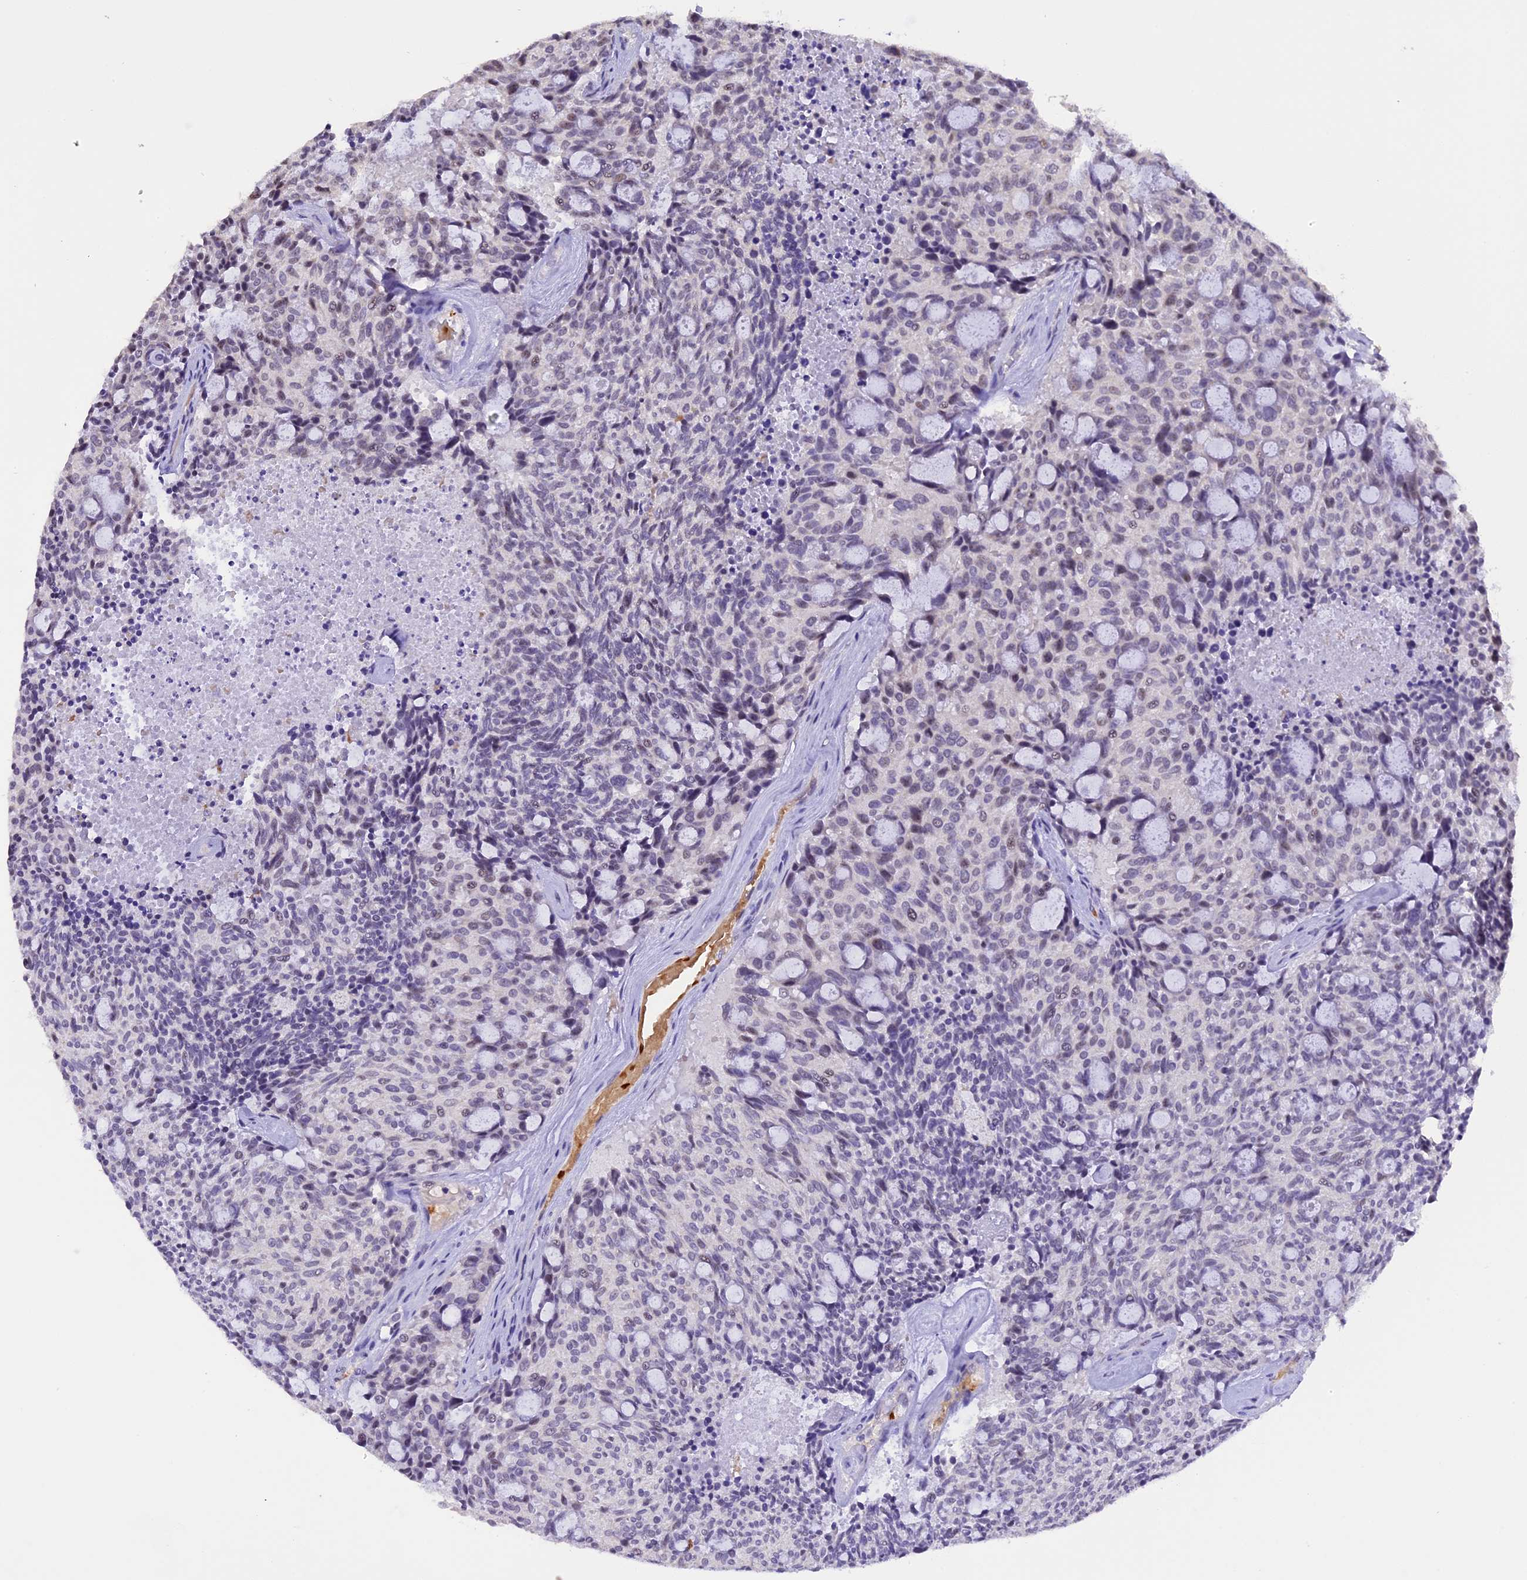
{"staining": {"intensity": "negative", "quantity": "none", "location": "none"}, "tissue": "carcinoid", "cell_type": "Tumor cells", "image_type": "cancer", "snomed": [{"axis": "morphology", "description": "Carcinoid, malignant, NOS"}, {"axis": "topography", "description": "Pancreas"}], "caption": "Tumor cells show no significant positivity in carcinoid.", "gene": "AHSP", "patient": {"sex": "female", "age": 54}}